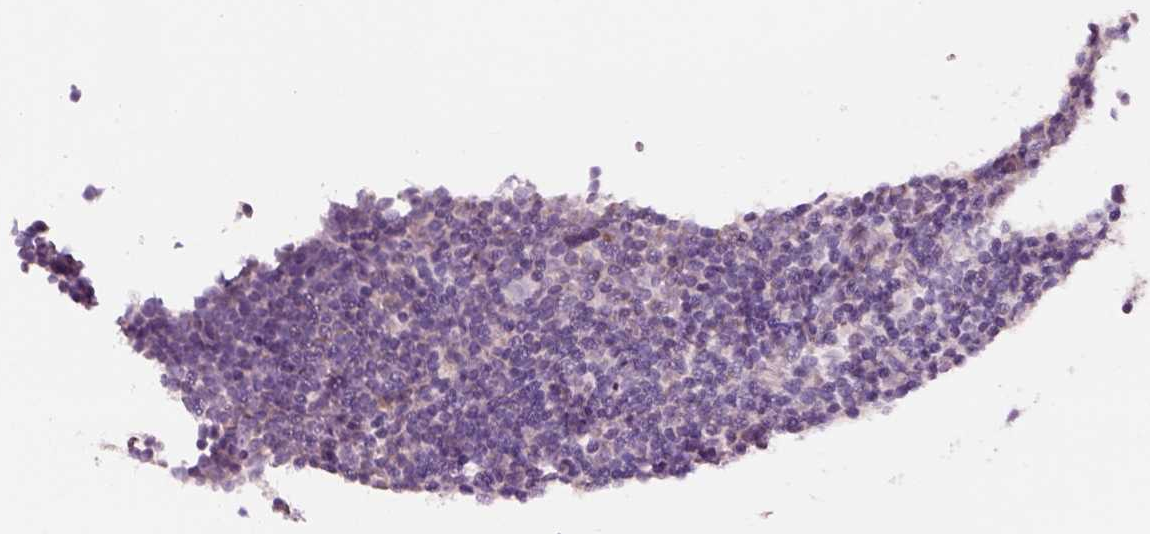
{"staining": {"intensity": "negative", "quantity": "none", "location": "none"}, "tissue": "lymphoma", "cell_type": "Tumor cells", "image_type": "cancer", "snomed": [{"axis": "morphology", "description": "Malignant lymphoma, non-Hodgkin's type, Low grade"}, {"axis": "topography", "description": "Lymph node"}], "caption": "There is no significant positivity in tumor cells of lymphoma. (Stains: DAB (3,3'-diaminobenzidine) immunohistochemistry with hematoxylin counter stain, Microscopy: brightfield microscopy at high magnification).", "gene": "PLPP7", "patient": {"sex": "female", "age": 56}}